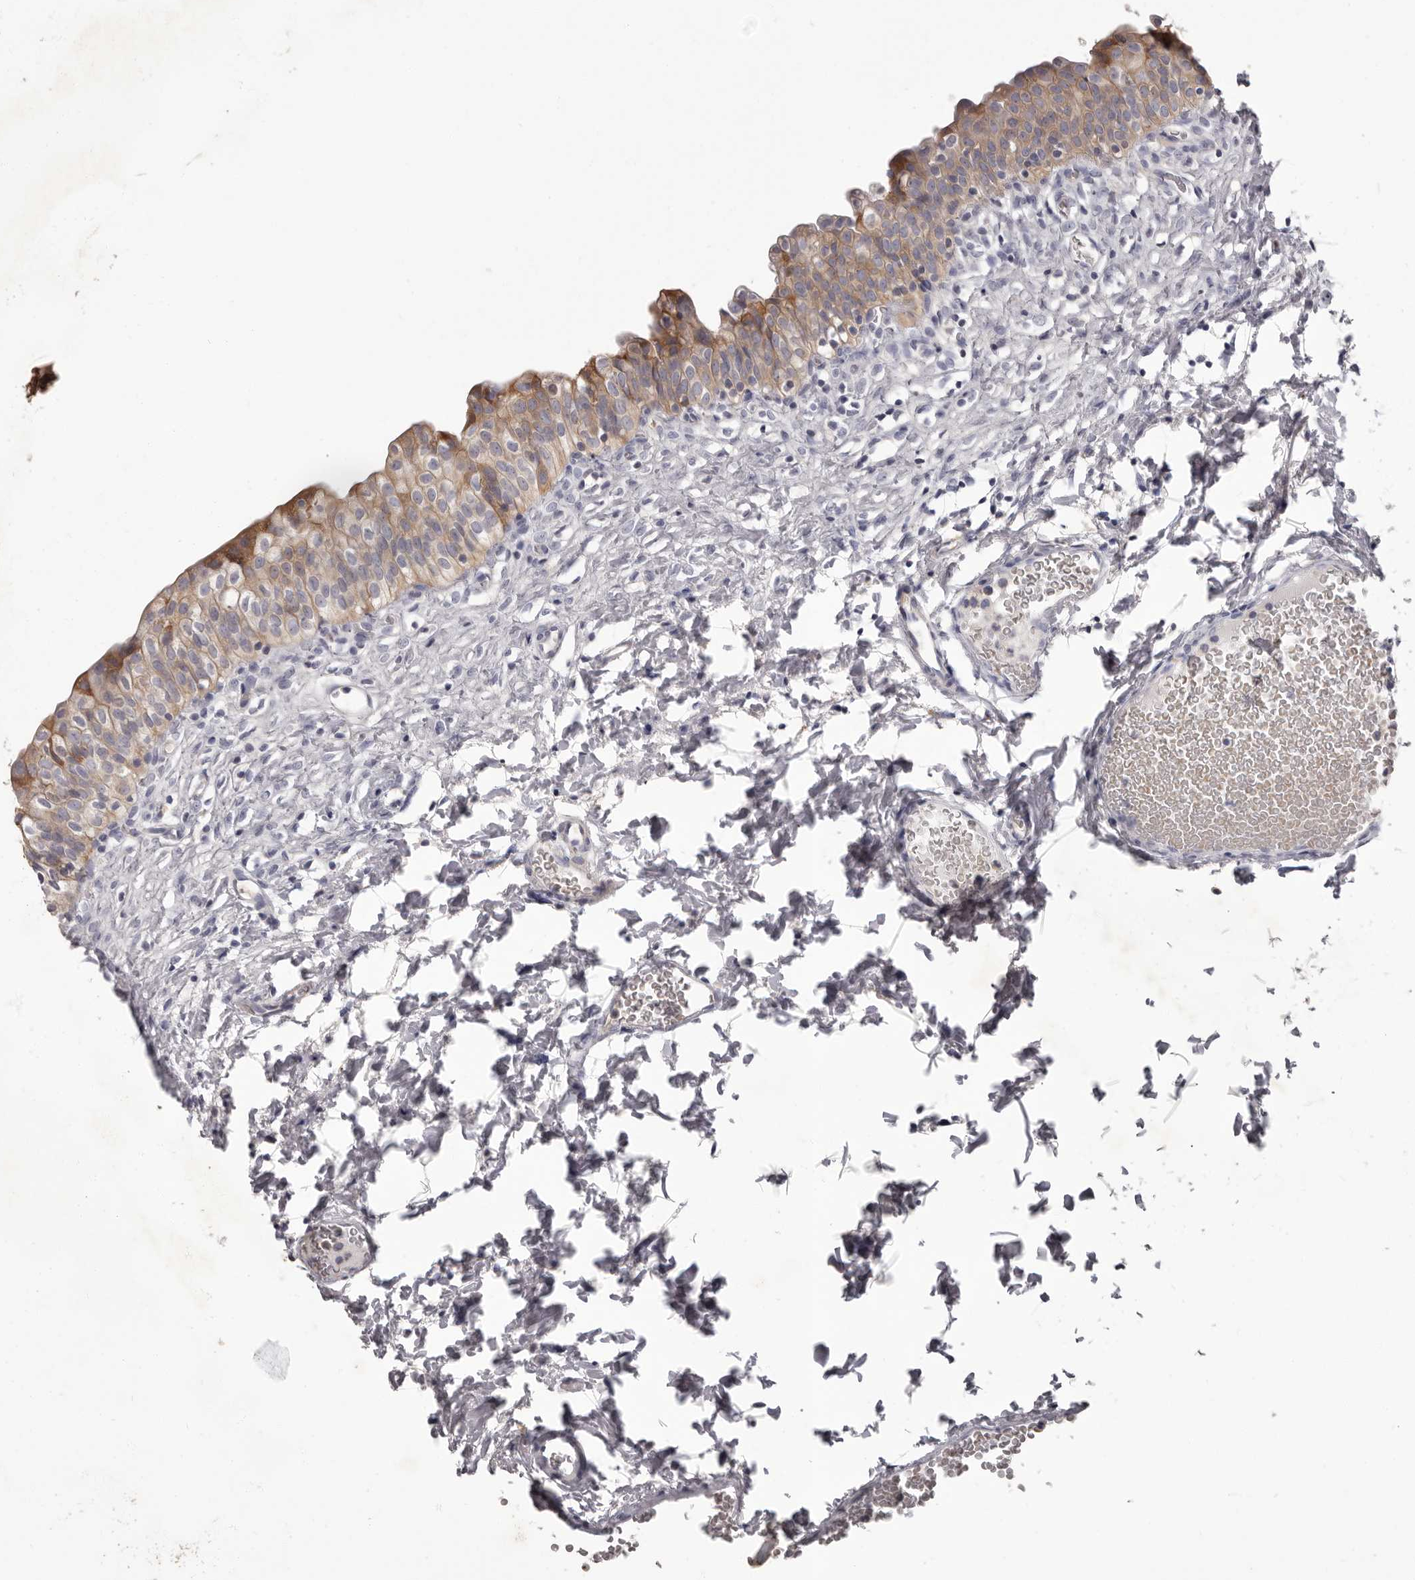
{"staining": {"intensity": "moderate", "quantity": "25%-75%", "location": "cytoplasmic/membranous"}, "tissue": "urinary bladder", "cell_type": "Urothelial cells", "image_type": "normal", "snomed": [{"axis": "morphology", "description": "Normal tissue, NOS"}, {"axis": "topography", "description": "Urinary bladder"}], "caption": "Moderate cytoplasmic/membranous positivity for a protein is seen in about 25%-75% of urothelial cells of normal urinary bladder using IHC.", "gene": "APEH", "patient": {"sex": "male", "age": 55}}